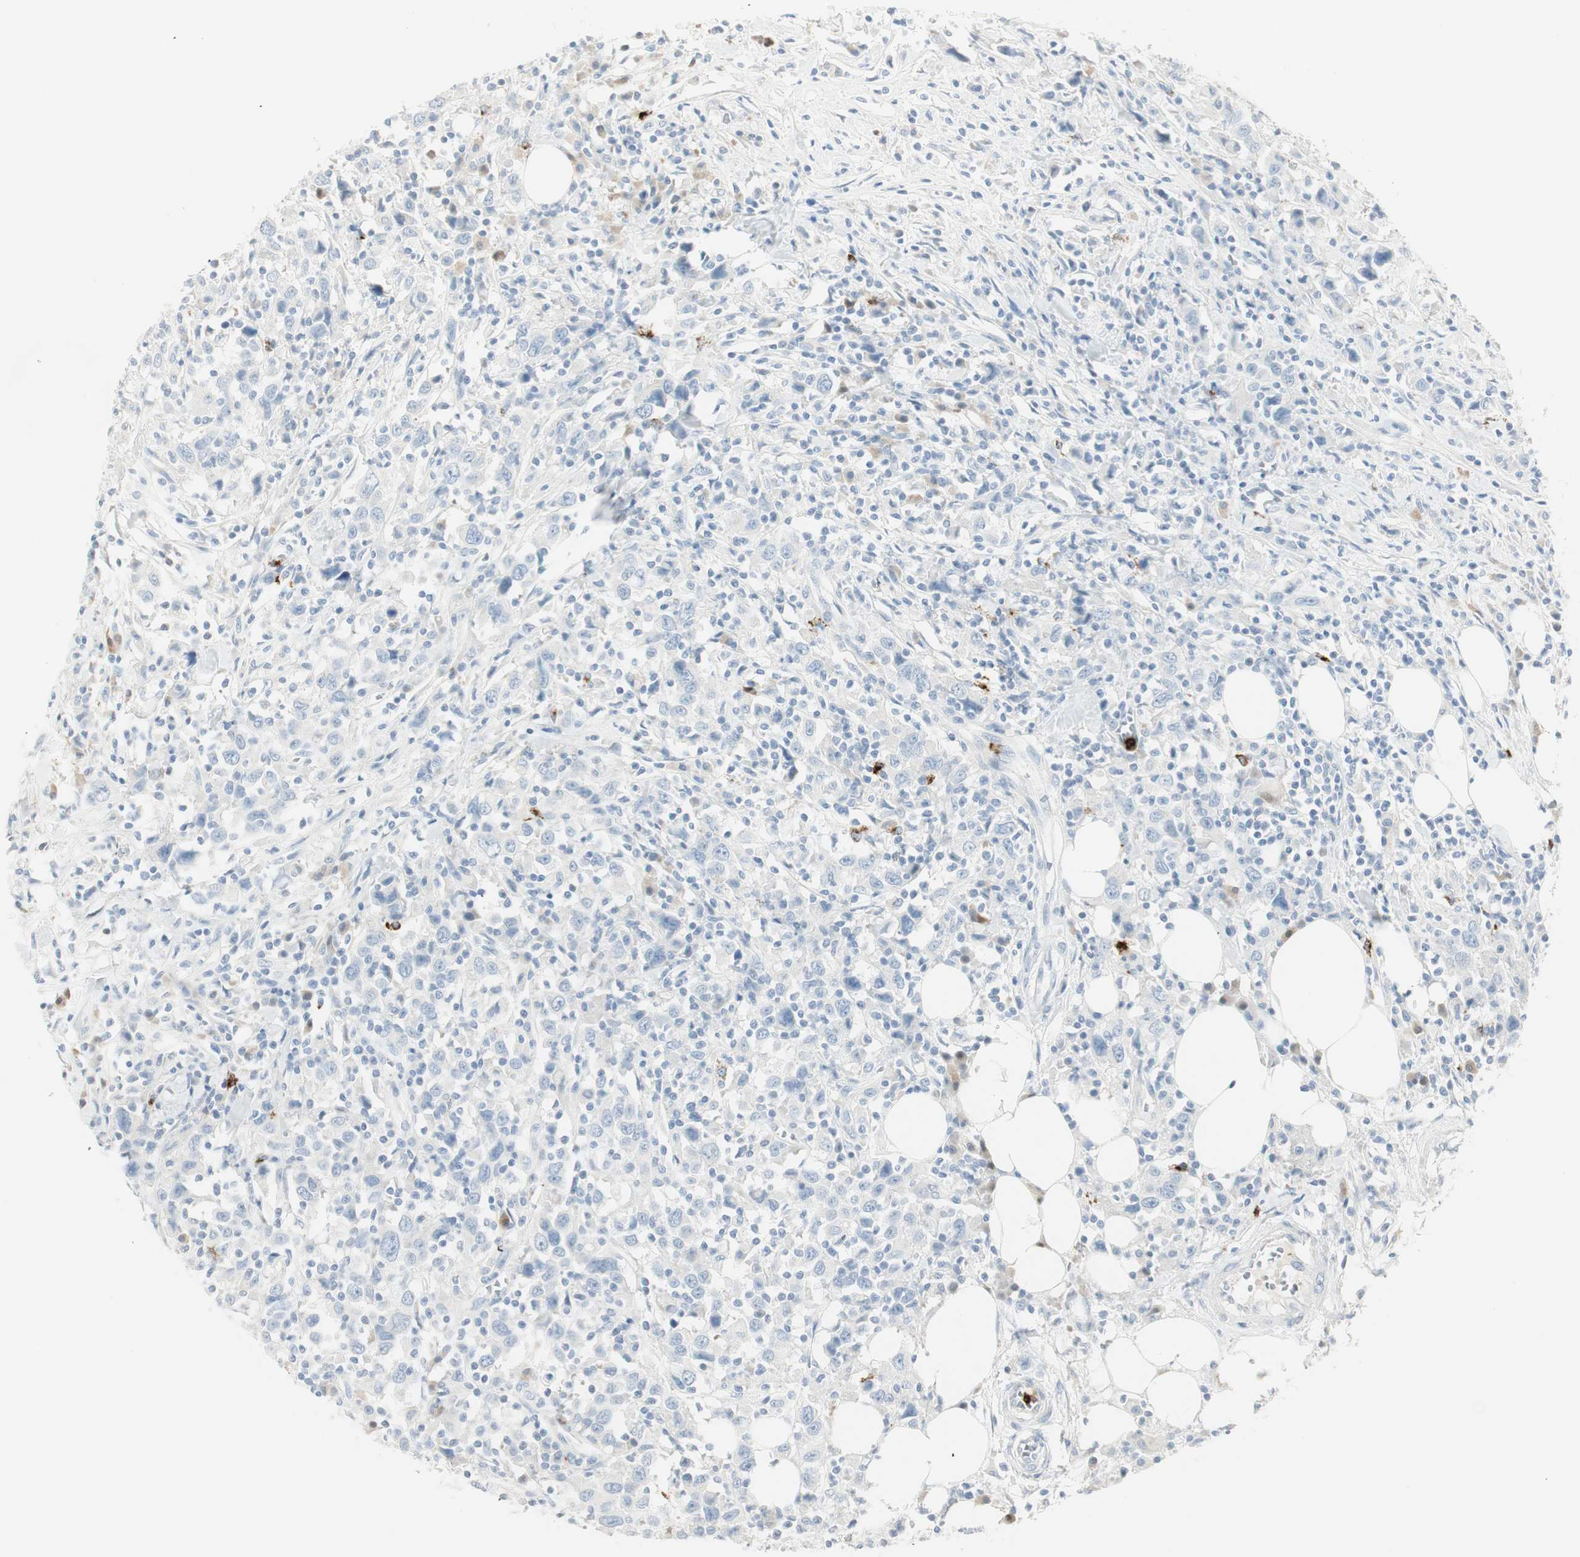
{"staining": {"intensity": "negative", "quantity": "none", "location": "none"}, "tissue": "urothelial cancer", "cell_type": "Tumor cells", "image_type": "cancer", "snomed": [{"axis": "morphology", "description": "Urothelial carcinoma, High grade"}, {"axis": "topography", "description": "Urinary bladder"}], "caption": "Immunohistochemistry (IHC) image of urothelial carcinoma (high-grade) stained for a protein (brown), which exhibits no expression in tumor cells.", "gene": "PRTN3", "patient": {"sex": "male", "age": 61}}